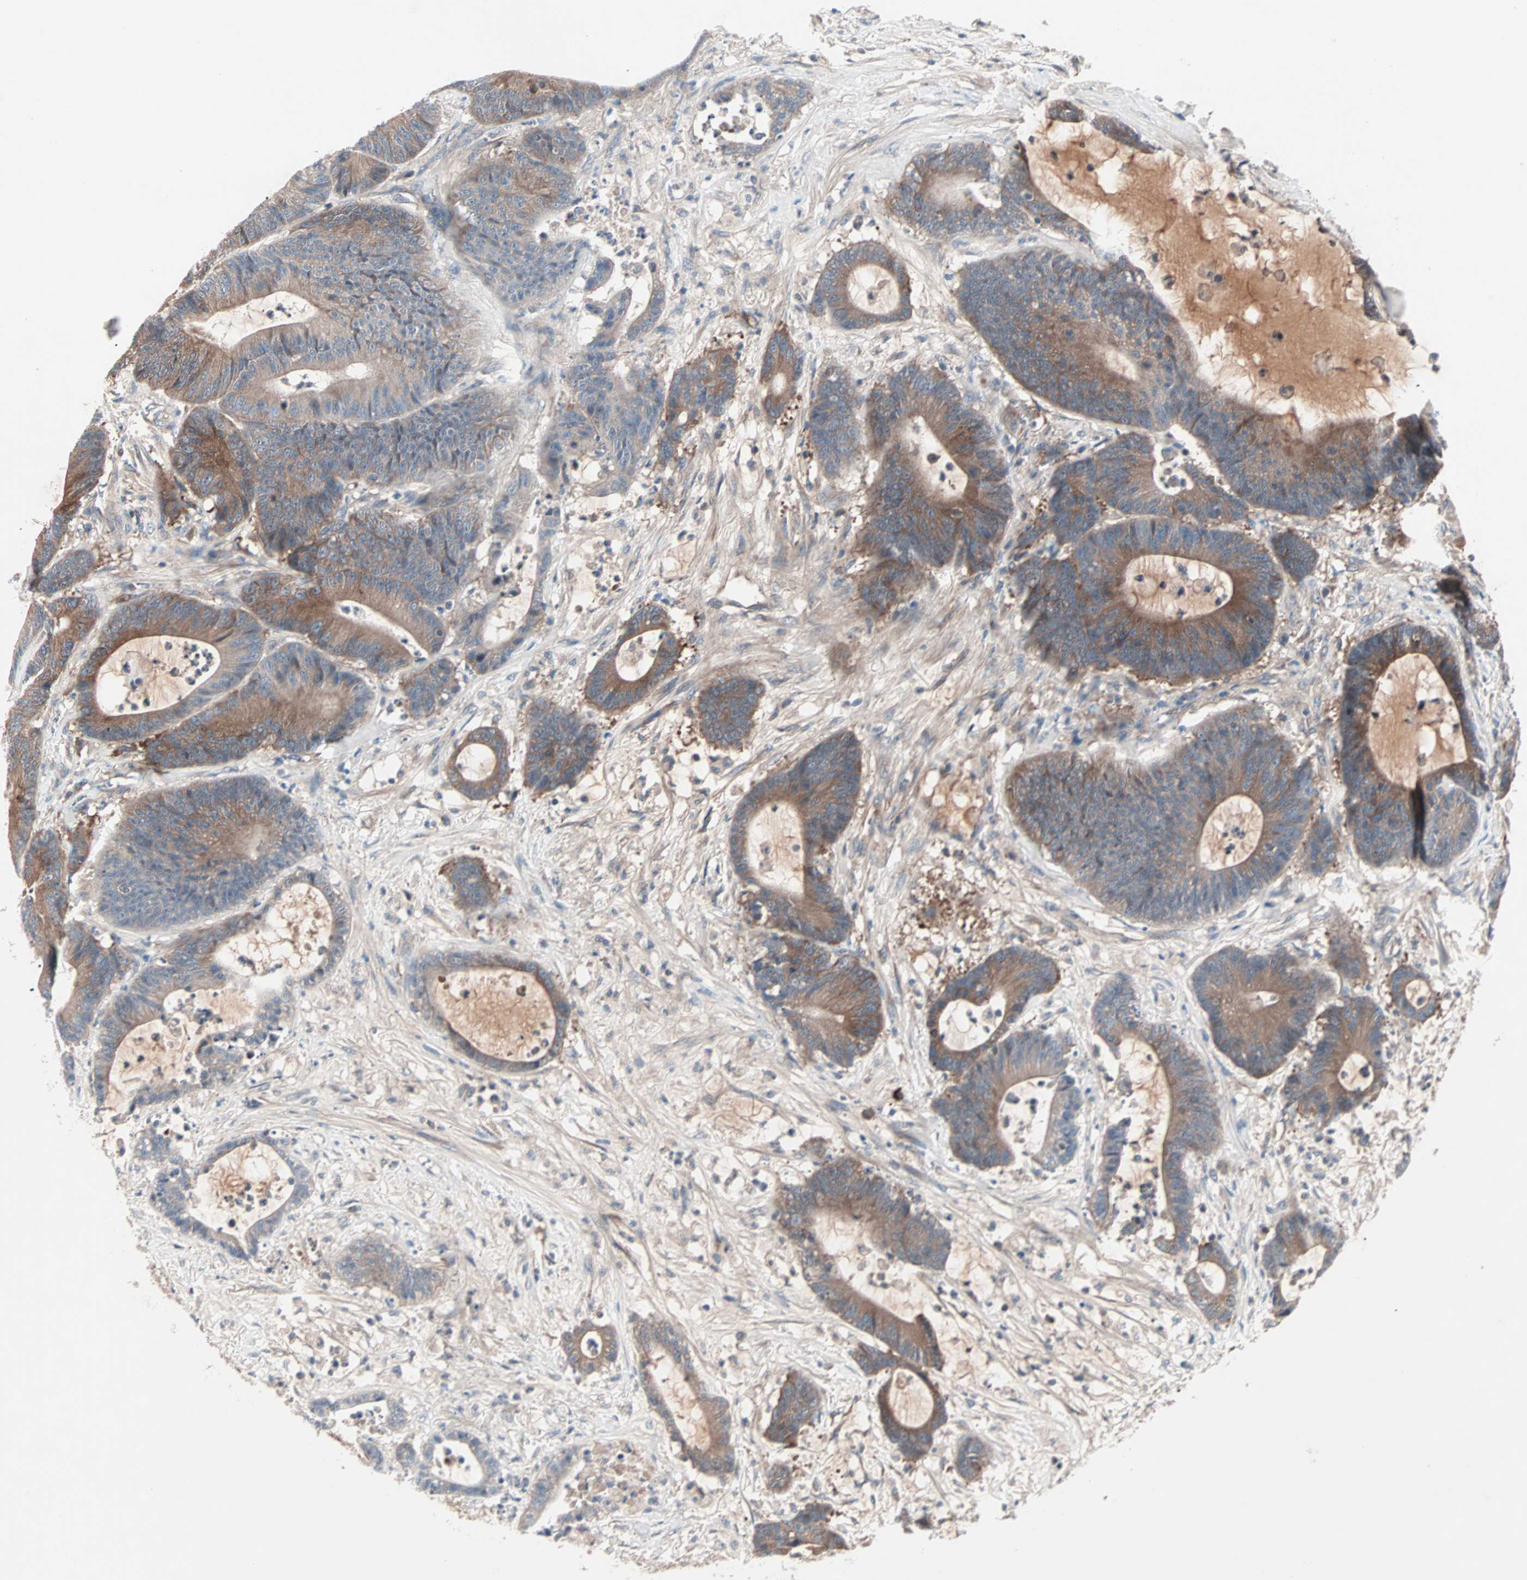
{"staining": {"intensity": "moderate", "quantity": ">75%", "location": "cytoplasmic/membranous"}, "tissue": "colorectal cancer", "cell_type": "Tumor cells", "image_type": "cancer", "snomed": [{"axis": "morphology", "description": "Adenocarcinoma, NOS"}, {"axis": "topography", "description": "Colon"}], "caption": "Immunohistochemical staining of colorectal cancer (adenocarcinoma) shows medium levels of moderate cytoplasmic/membranous expression in approximately >75% of tumor cells.", "gene": "CAD", "patient": {"sex": "female", "age": 84}}